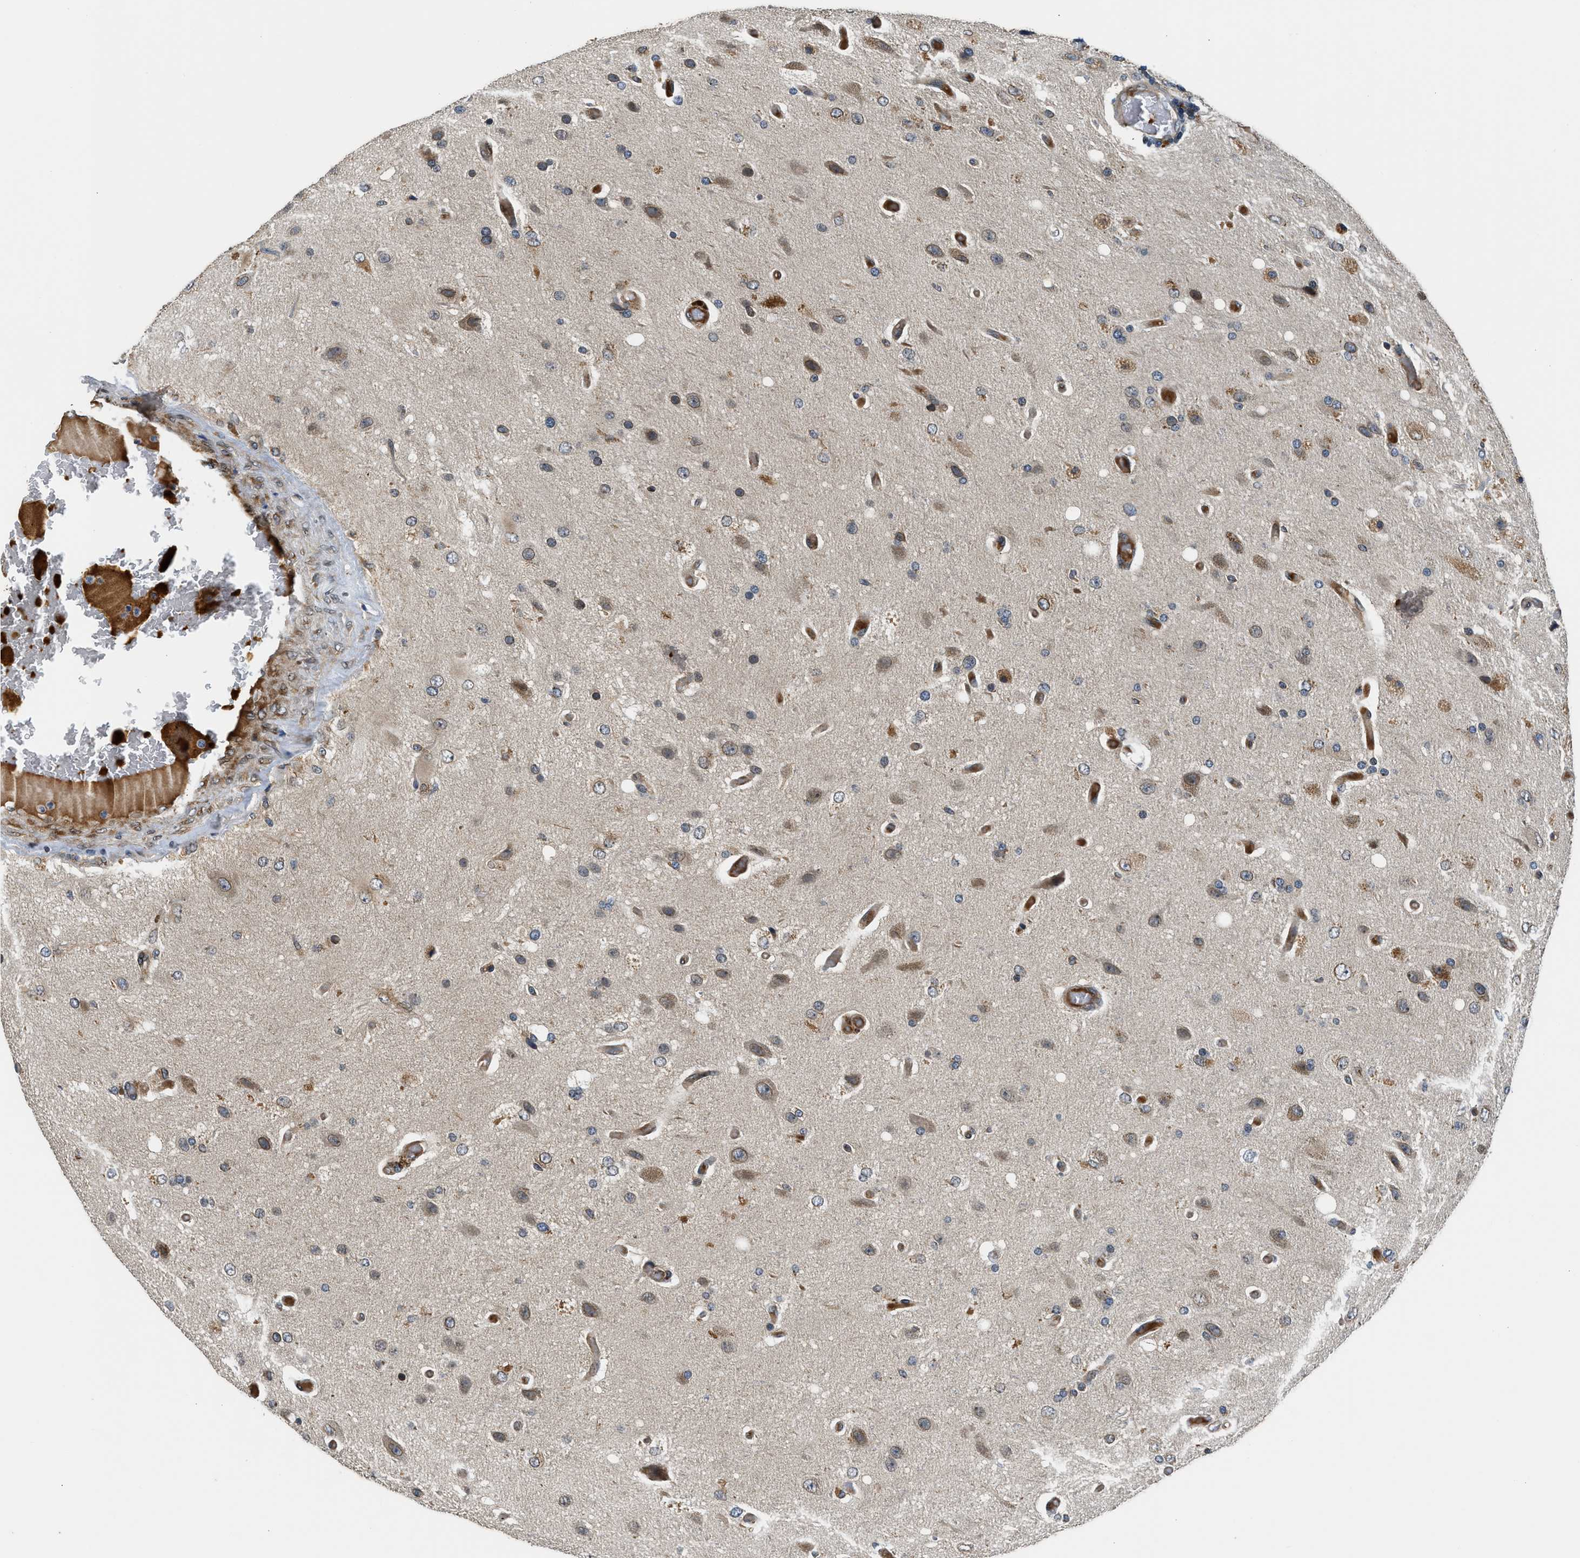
{"staining": {"intensity": "weak", "quantity": "25%-75%", "location": "cytoplasmic/membranous,nuclear"}, "tissue": "glioma", "cell_type": "Tumor cells", "image_type": "cancer", "snomed": [{"axis": "morphology", "description": "Normal tissue, NOS"}, {"axis": "morphology", "description": "Glioma, malignant, High grade"}, {"axis": "topography", "description": "Cerebral cortex"}], "caption": "Approximately 25%-75% of tumor cells in malignant glioma (high-grade) show weak cytoplasmic/membranous and nuclear protein expression as visualized by brown immunohistochemical staining.", "gene": "RETREG3", "patient": {"sex": "male", "age": 77}}